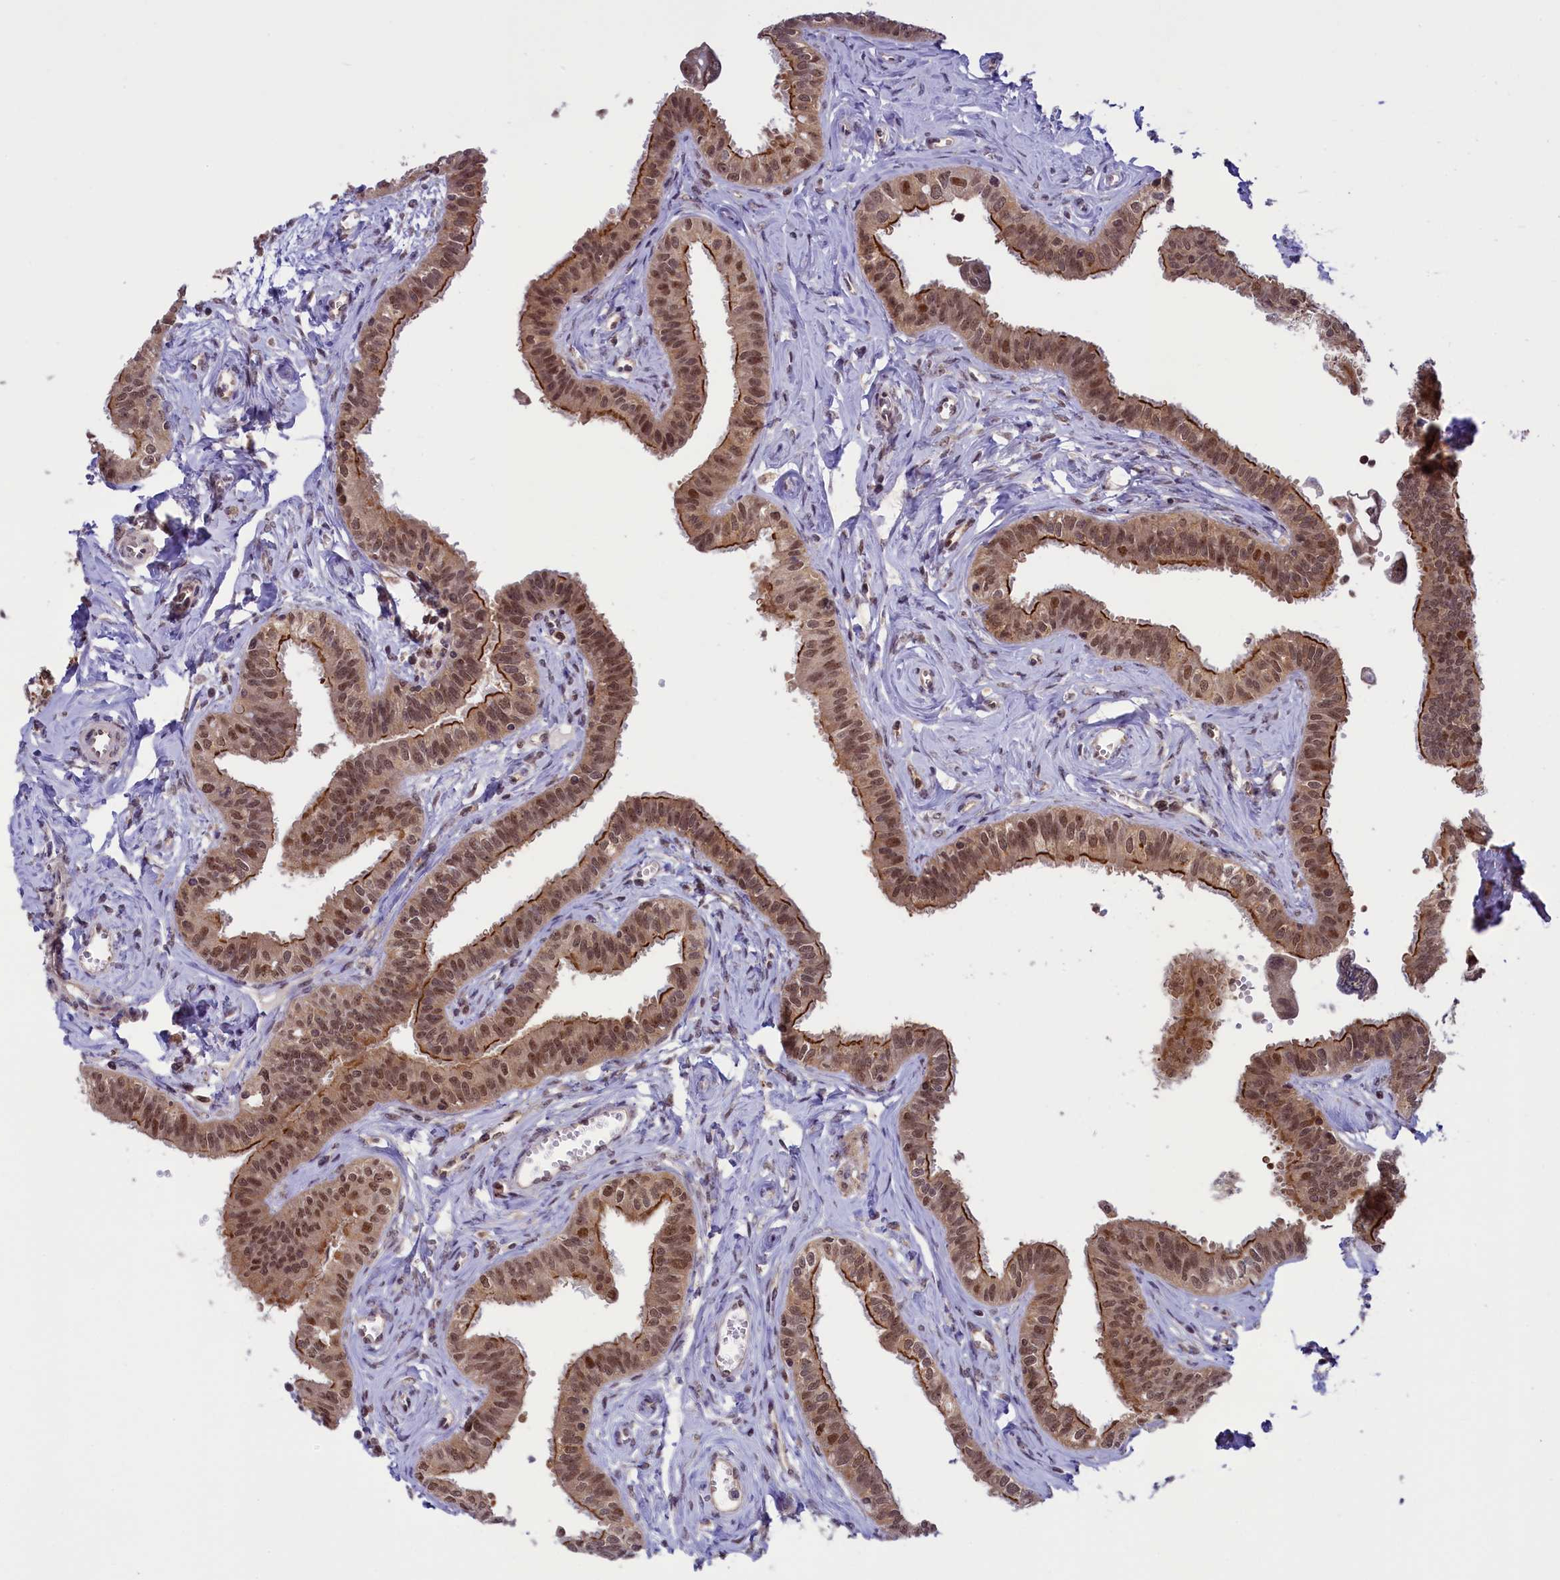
{"staining": {"intensity": "strong", "quantity": ">75%", "location": "cytoplasmic/membranous,nuclear"}, "tissue": "fallopian tube", "cell_type": "Glandular cells", "image_type": "normal", "snomed": [{"axis": "morphology", "description": "Normal tissue, NOS"}, {"axis": "morphology", "description": "Carcinoma, NOS"}, {"axis": "topography", "description": "Fallopian tube"}, {"axis": "topography", "description": "Ovary"}], "caption": "A high amount of strong cytoplasmic/membranous,nuclear staining is appreciated in about >75% of glandular cells in unremarkable fallopian tube.", "gene": "SLC7A6OS", "patient": {"sex": "female", "age": 59}}